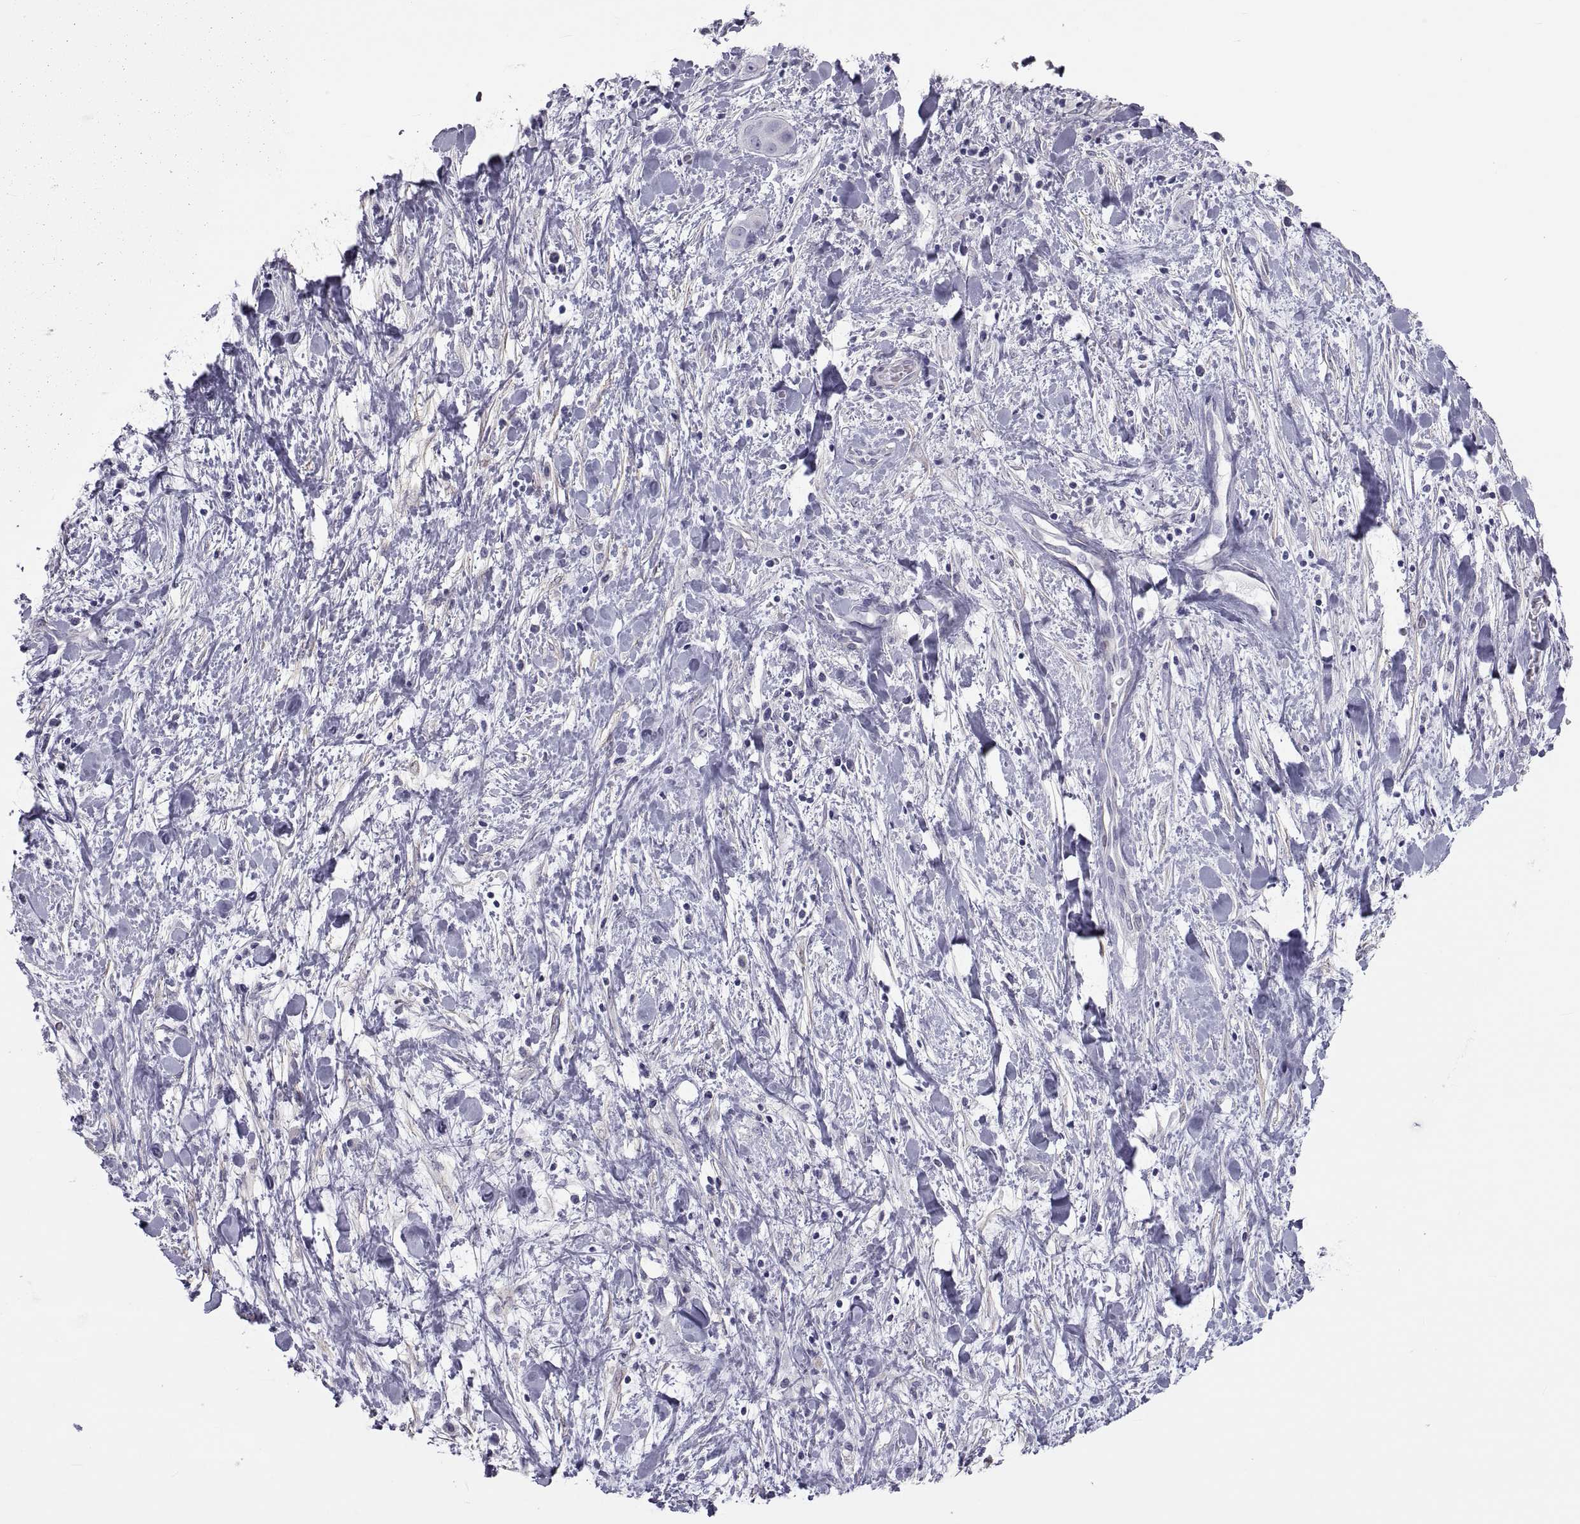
{"staining": {"intensity": "negative", "quantity": "none", "location": "none"}, "tissue": "liver cancer", "cell_type": "Tumor cells", "image_type": "cancer", "snomed": [{"axis": "morphology", "description": "Cholangiocarcinoma"}, {"axis": "topography", "description": "Liver"}], "caption": "This image is of liver cholangiocarcinoma stained with immunohistochemistry (IHC) to label a protein in brown with the nuclei are counter-stained blue. There is no staining in tumor cells.", "gene": "MAGEB1", "patient": {"sex": "female", "age": 52}}